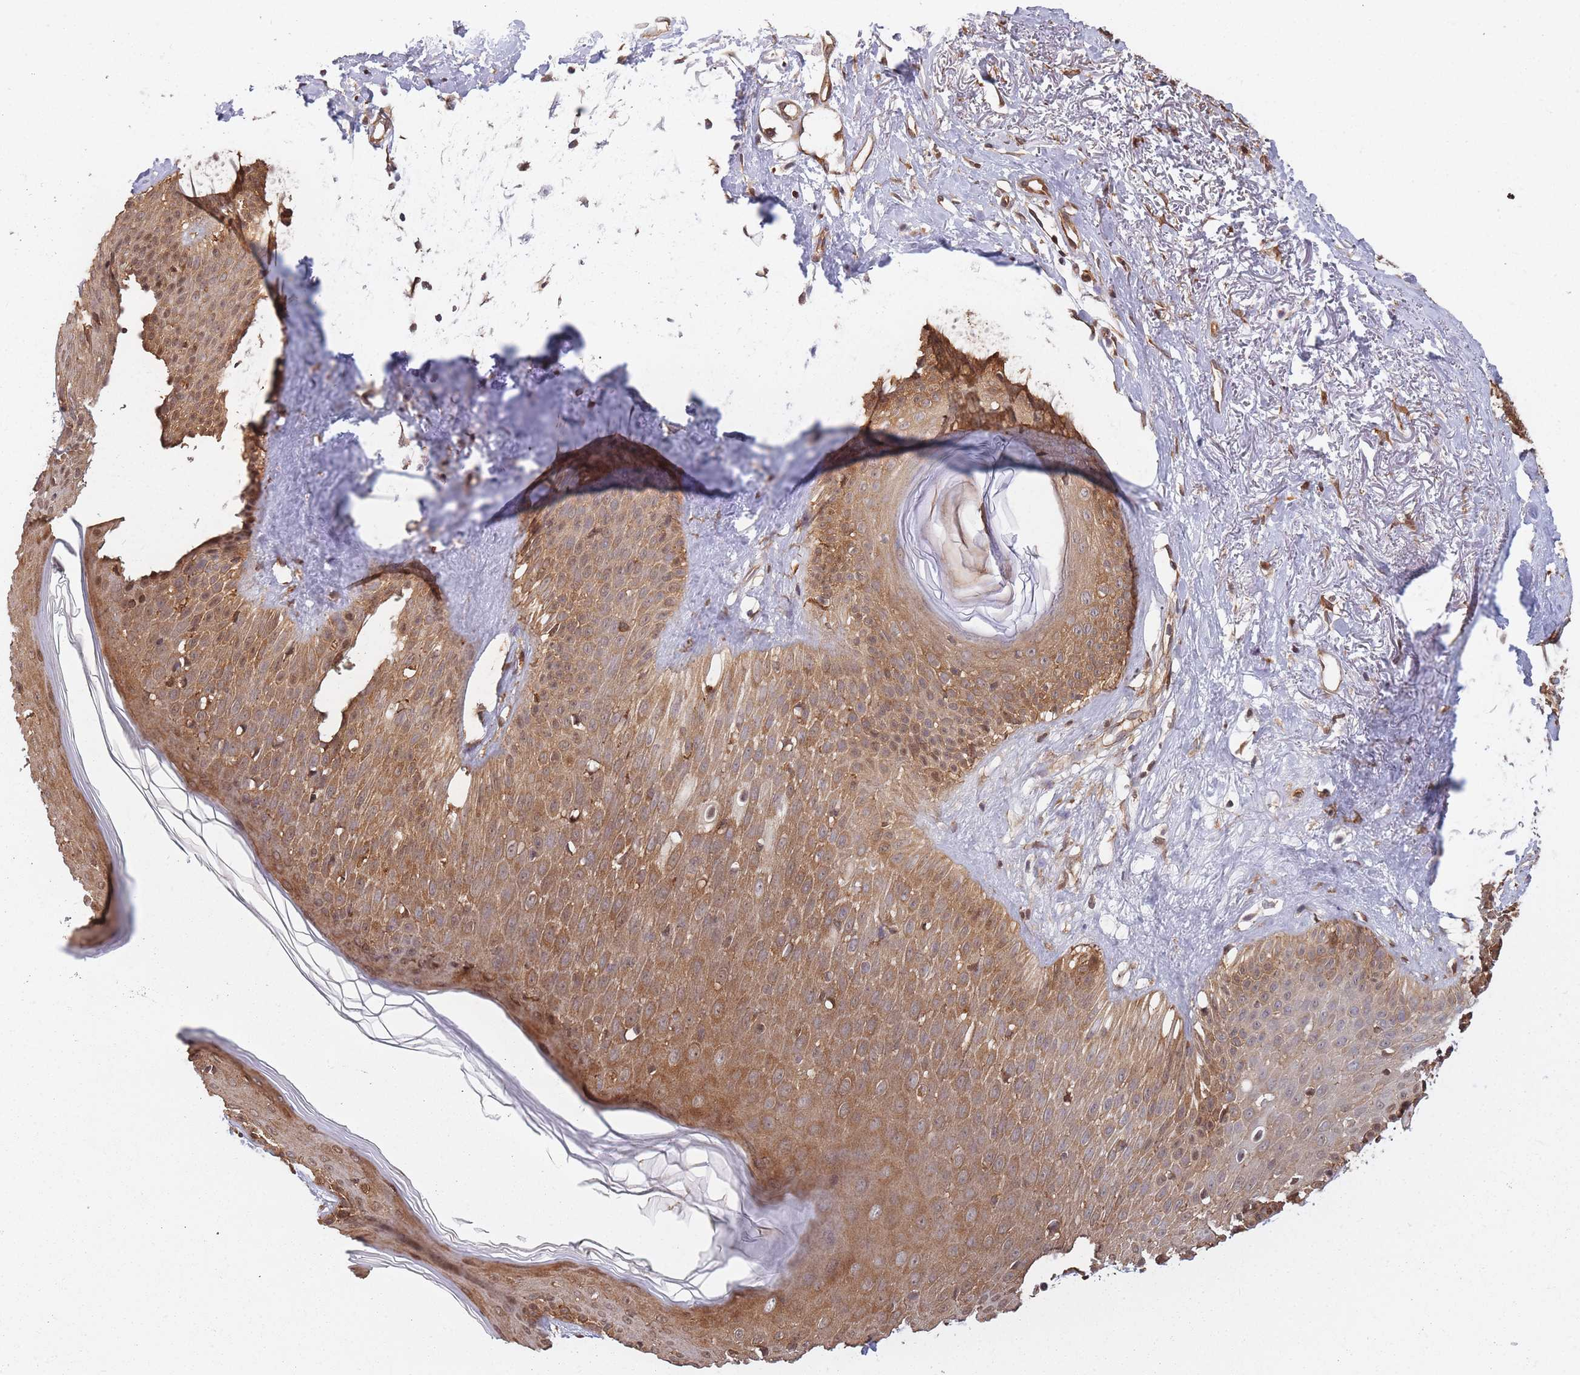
{"staining": {"intensity": "moderate", "quantity": ">75%", "location": "cytoplasmic/membranous"}, "tissue": "skin cancer", "cell_type": "Tumor cells", "image_type": "cancer", "snomed": [{"axis": "morphology", "description": "Basal cell carcinoma"}, {"axis": "topography", "description": "Skin"}], "caption": "Protein staining of skin cancer (basal cell carcinoma) tissue shows moderate cytoplasmic/membranous expression in approximately >75% of tumor cells. (DAB = brown stain, brightfield microscopy at high magnification).", "gene": "ARL13B", "patient": {"sex": "female", "age": 89}}